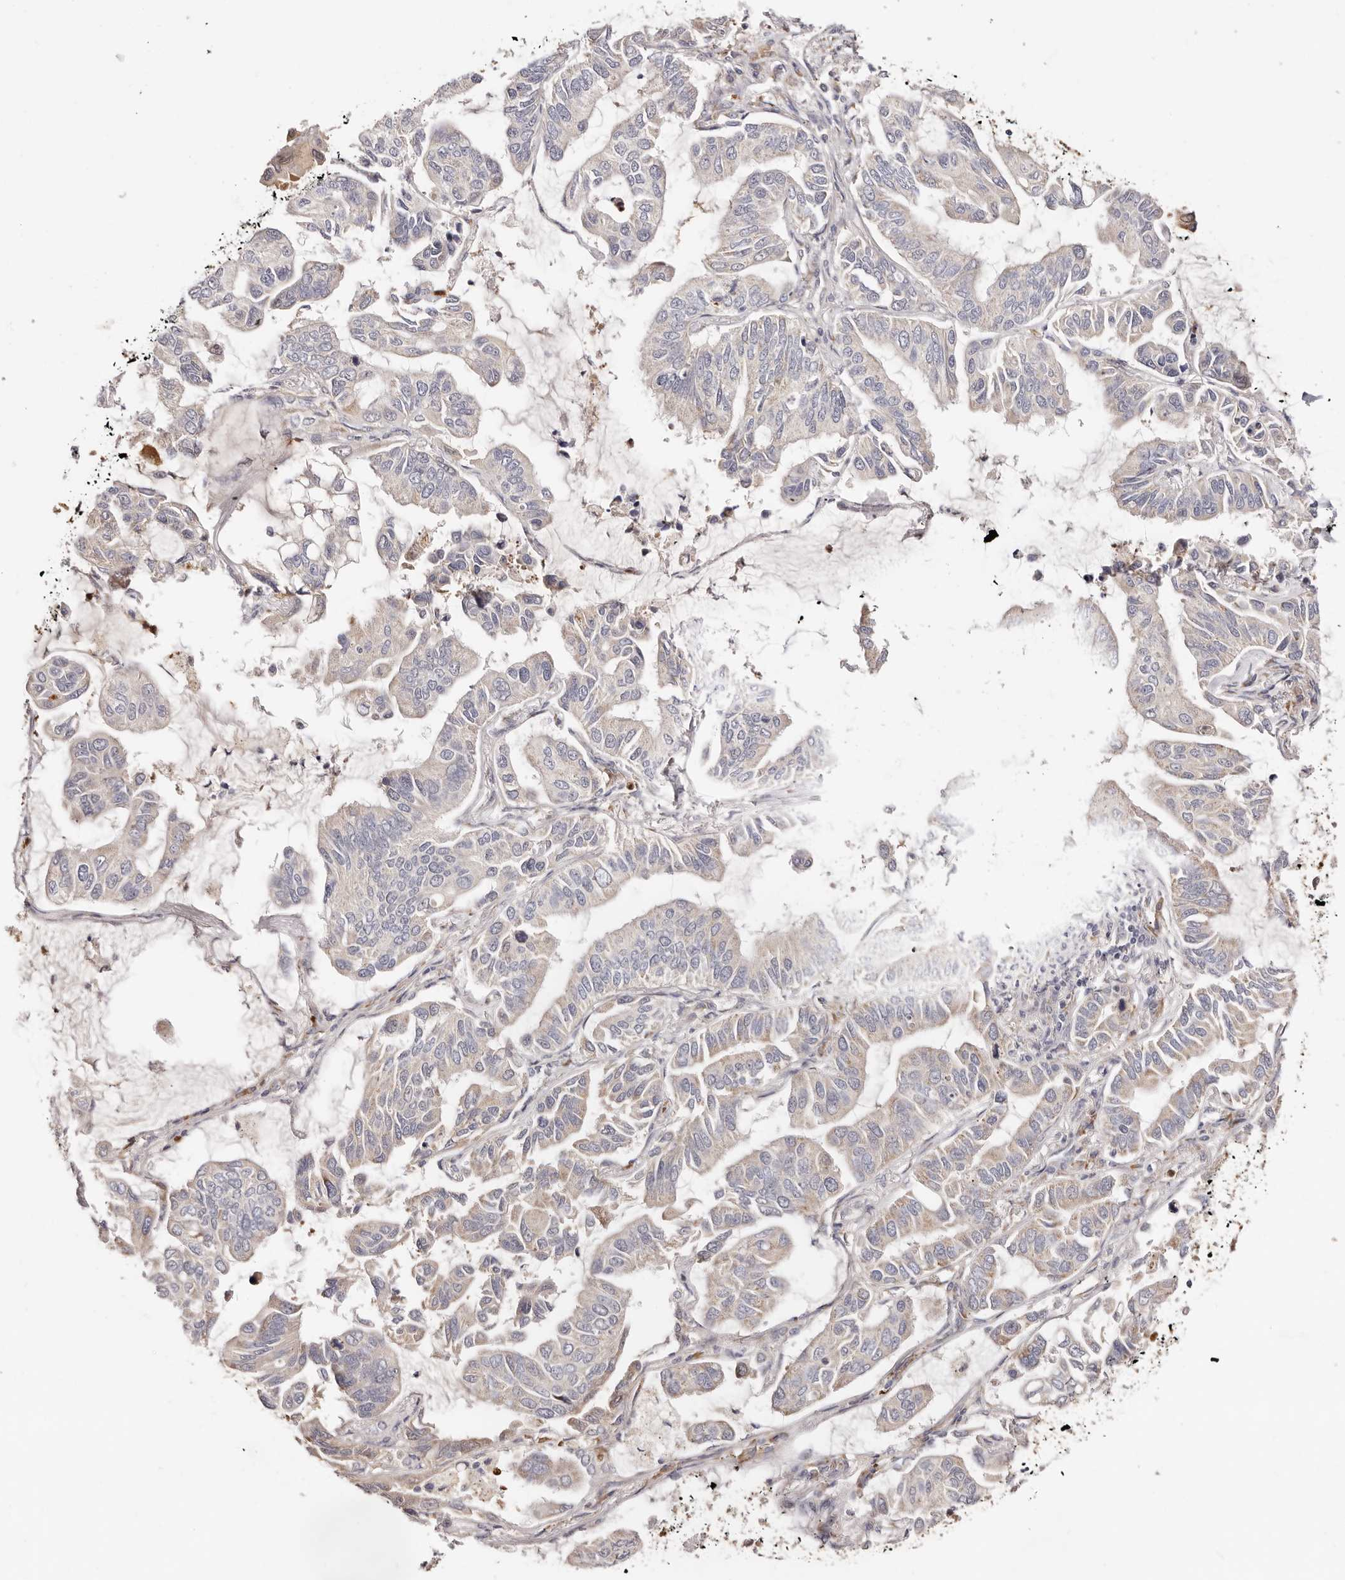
{"staining": {"intensity": "negative", "quantity": "none", "location": "none"}, "tissue": "lung cancer", "cell_type": "Tumor cells", "image_type": "cancer", "snomed": [{"axis": "morphology", "description": "Adenocarcinoma, NOS"}, {"axis": "topography", "description": "Lung"}], "caption": "This micrograph is of lung cancer stained with IHC to label a protein in brown with the nuclei are counter-stained blue. There is no positivity in tumor cells.", "gene": "BCL2L15", "patient": {"sex": "male", "age": 64}}